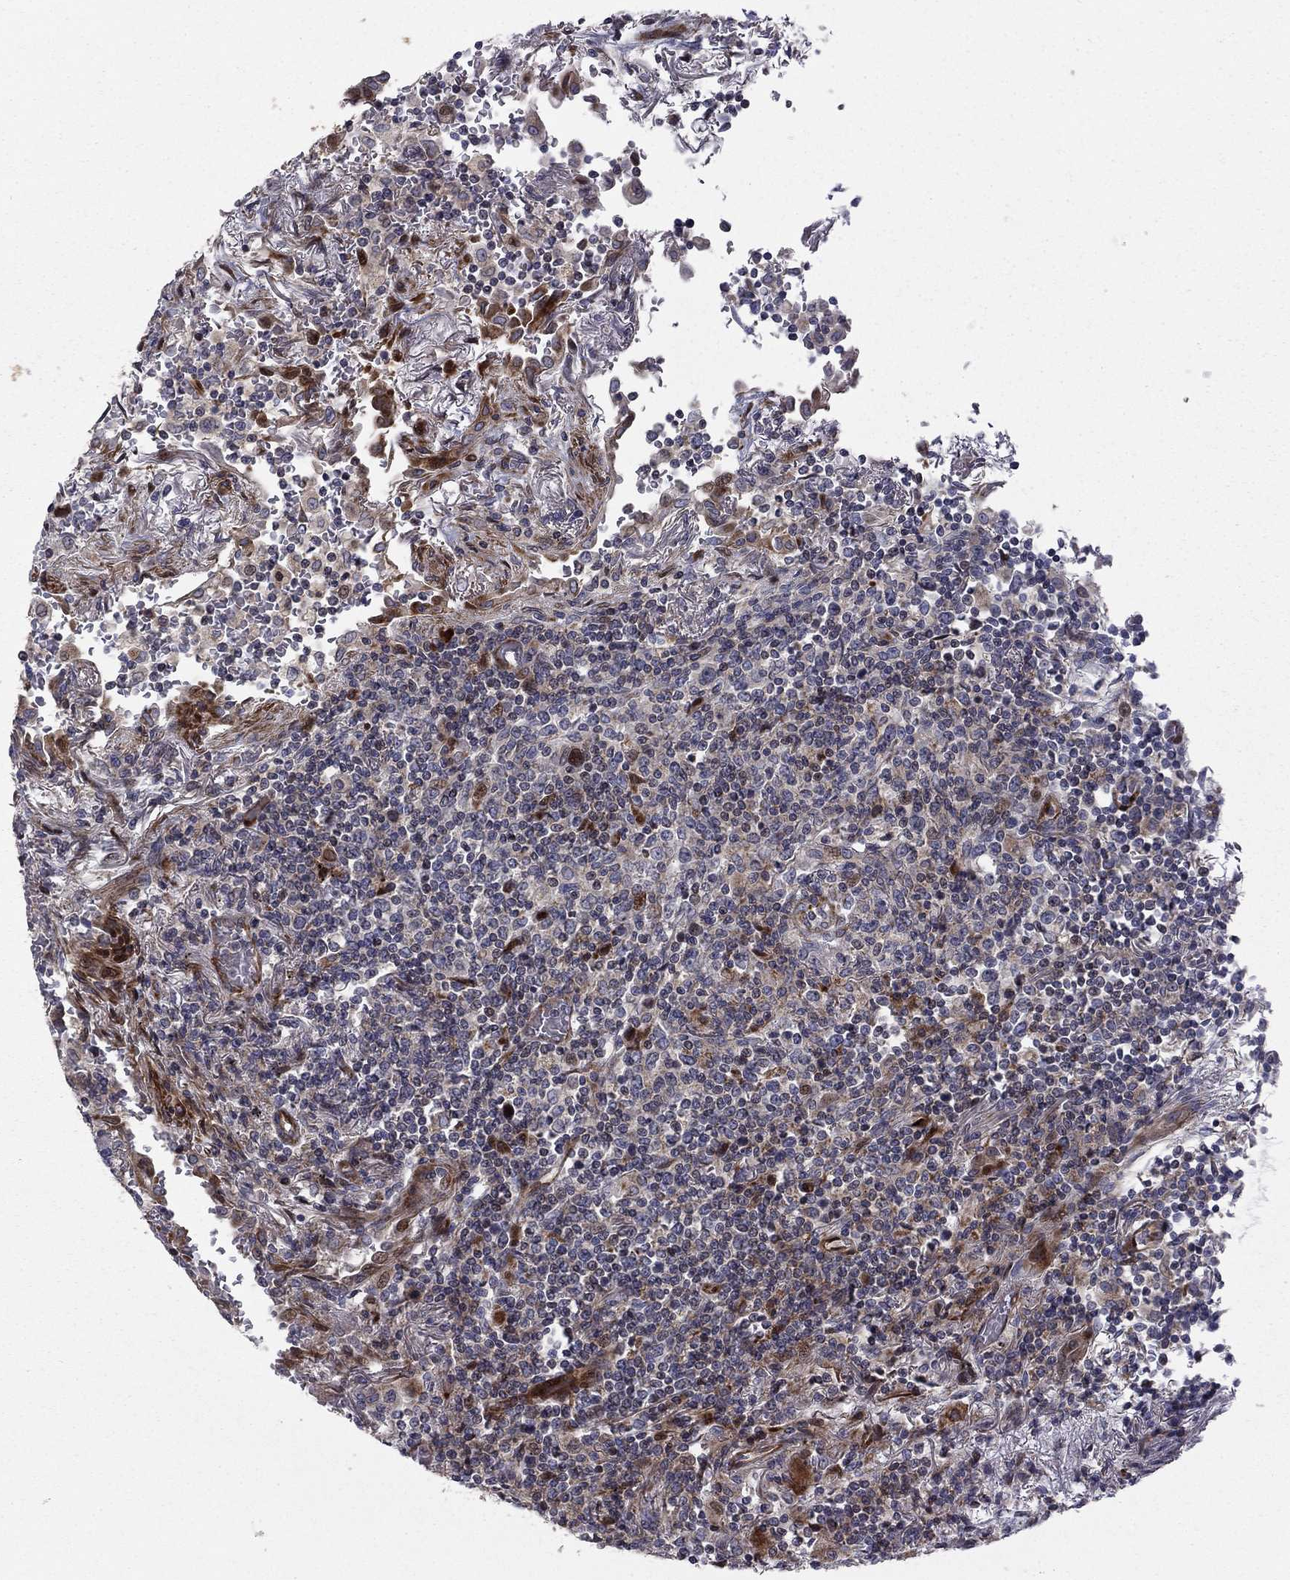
{"staining": {"intensity": "moderate", "quantity": "<25%", "location": "nuclear"}, "tissue": "lymphoma", "cell_type": "Tumor cells", "image_type": "cancer", "snomed": [{"axis": "morphology", "description": "Malignant lymphoma, non-Hodgkin's type, High grade"}, {"axis": "topography", "description": "Lung"}], "caption": "Brown immunohistochemical staining in high-grade malignant lymphoma, non-Hodgkin's type reveals moderate nuclear staining in about <25% of tumor cells.", "gene": "MIOS", "patient": {"sex": "male", "age": 79}}